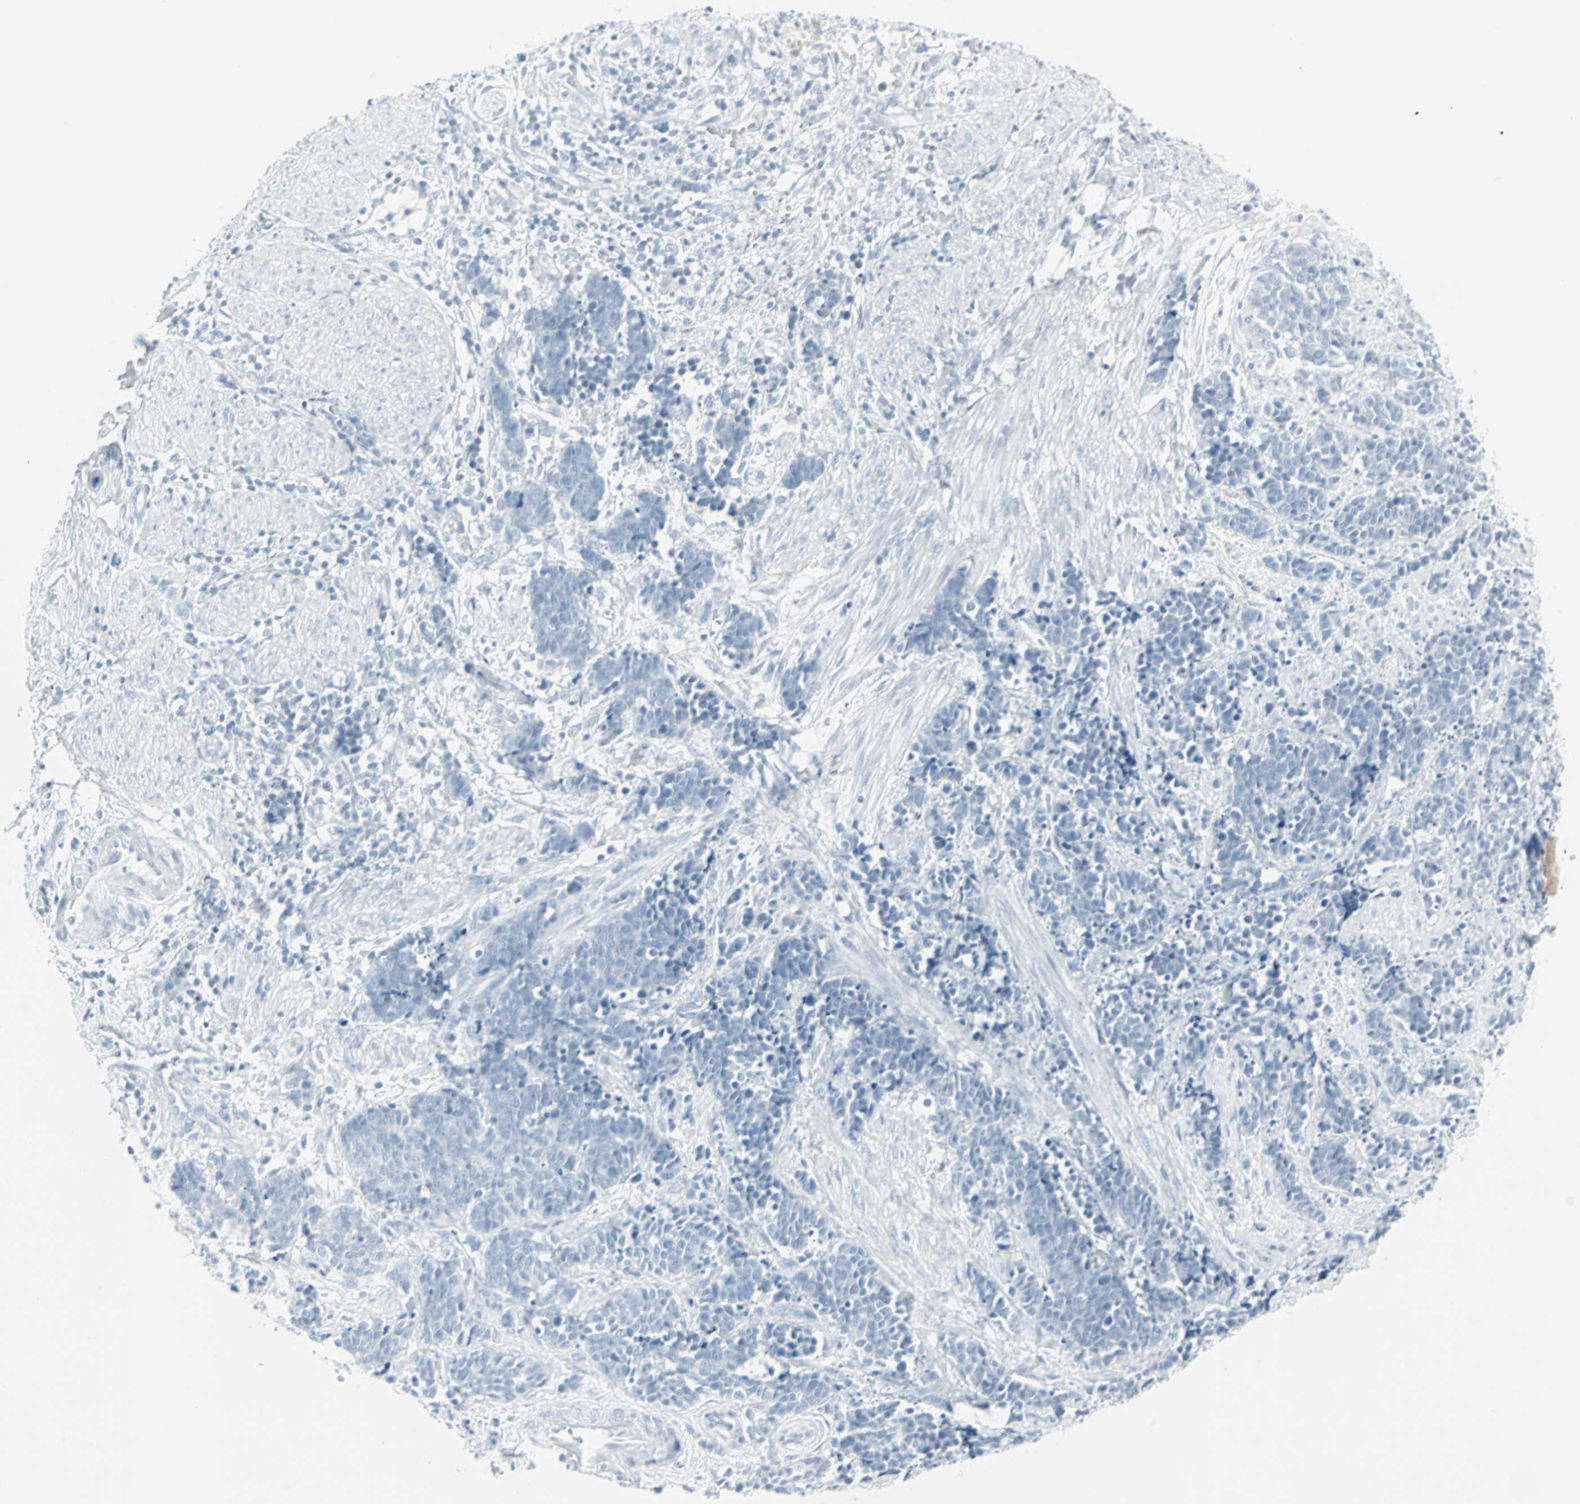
{"staining": {"intensity": "negative", "quantity": "none", "location": "none"}, "tissue": "cervical cancer", "cell_type": "Tumor cells", "image_type": "cancer", "snomed": [{"axis": "morphology", "description": "Squamous cell carcinoma, NOS"}, {"axis": "topography", "description": "Cervix"}], "caption": "An IHC photomicrograph of cervical cancer is shown. There is no staining in tumor cells of cervical cancer.", "gene": "LANCL3", "patient": {"sex": "female", "age": 35}}